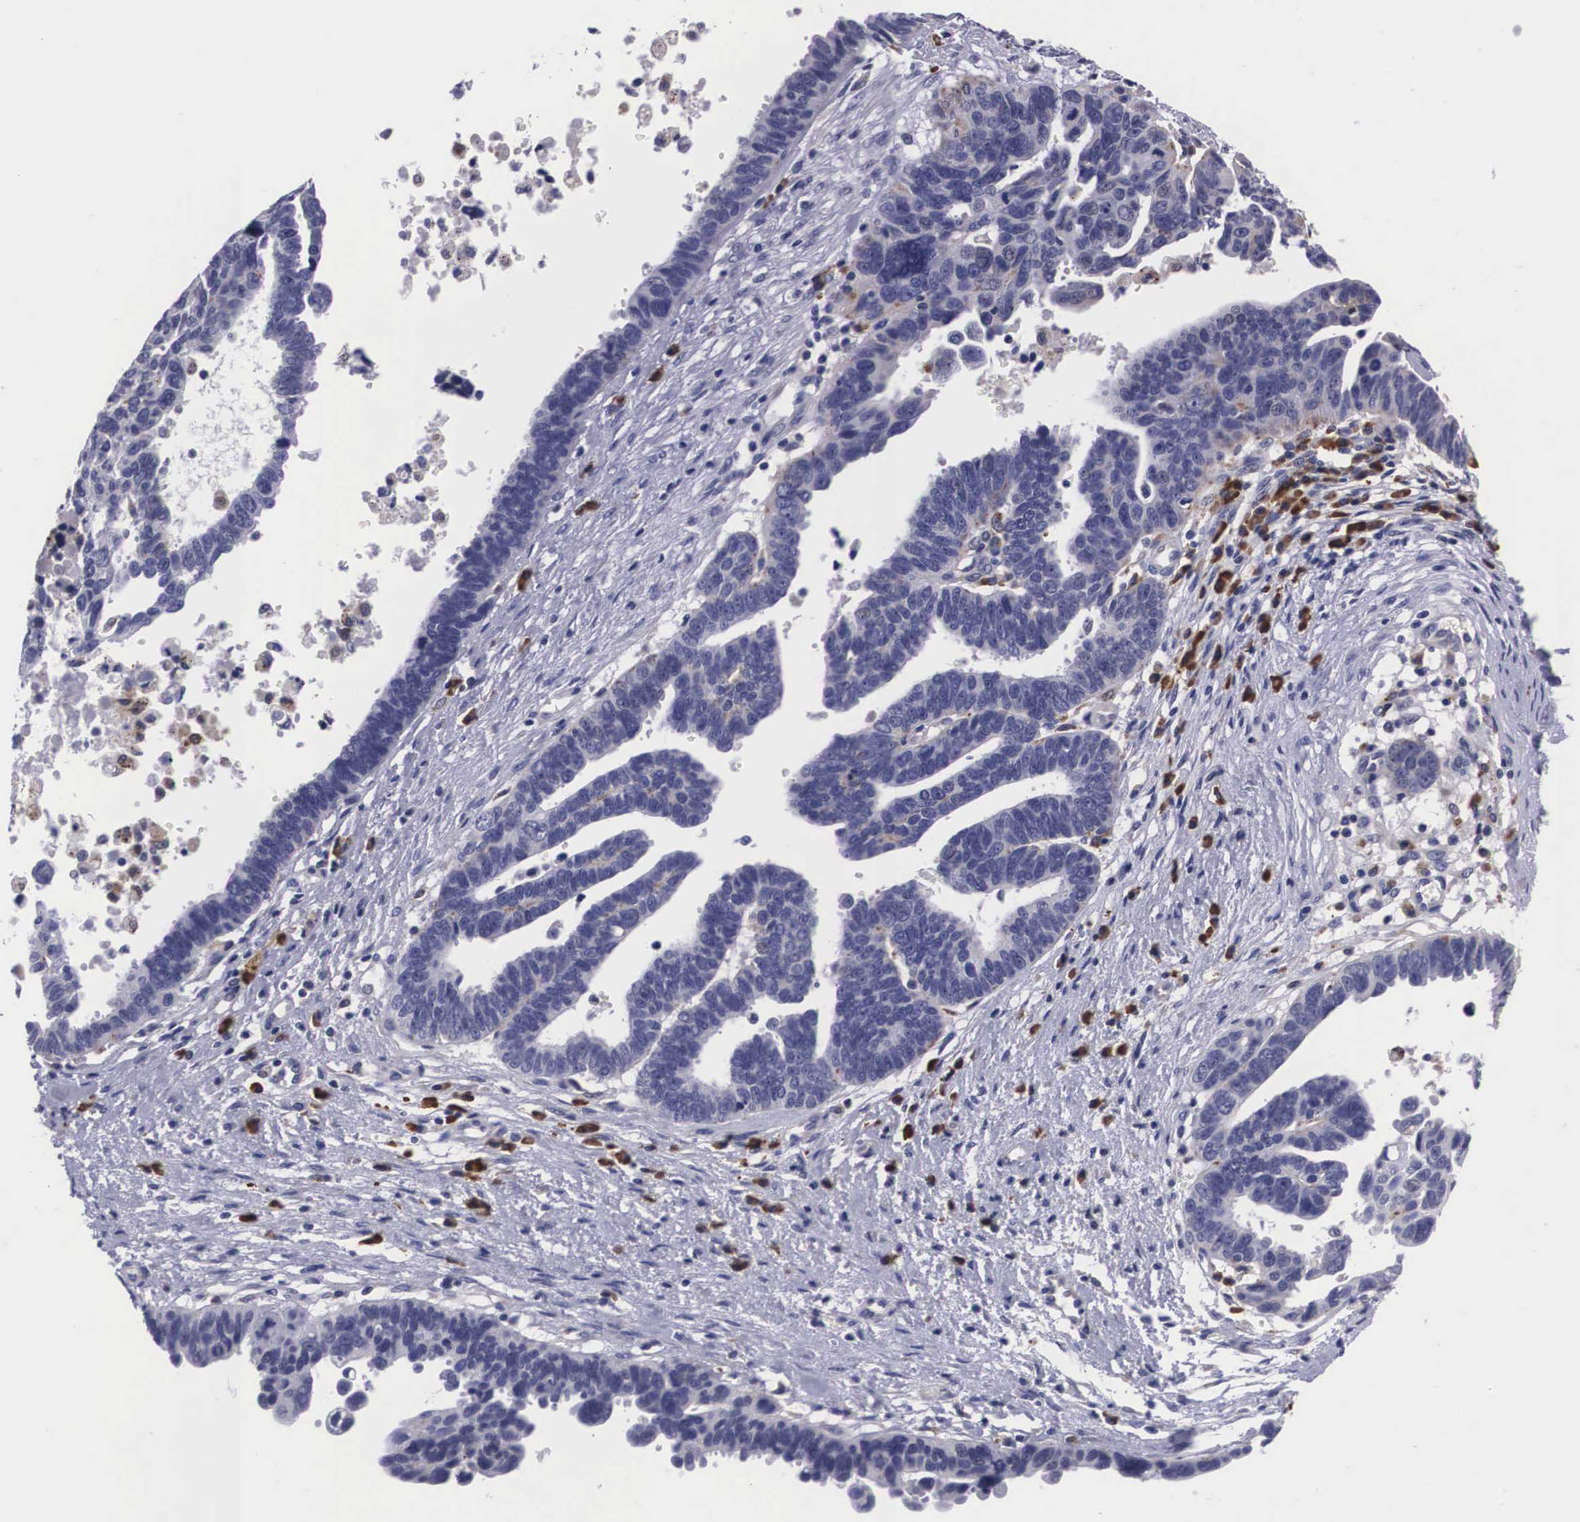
{"staining": {"intensity": "negative", "quantity": "none", "location": "none"}, "tissue": "ovarian cancer", "cell_type": "Tumor cells", "image_type": "cancer", "snomed": [{"axis": "morphology", "description": "Carcinoma, endometroid"}, {"axis": "morphology", "description": "Cystadenocarcinoma, serous, NOS"}, {"axis": "topography", "description": "Ovary"}], "caption": "The histopathology image shows no significant expression in tumor cells of ovarian serous cystadenocarcinoma.", "gene": "CRELD2", "patient": {"sex": "female", "age": 45}}